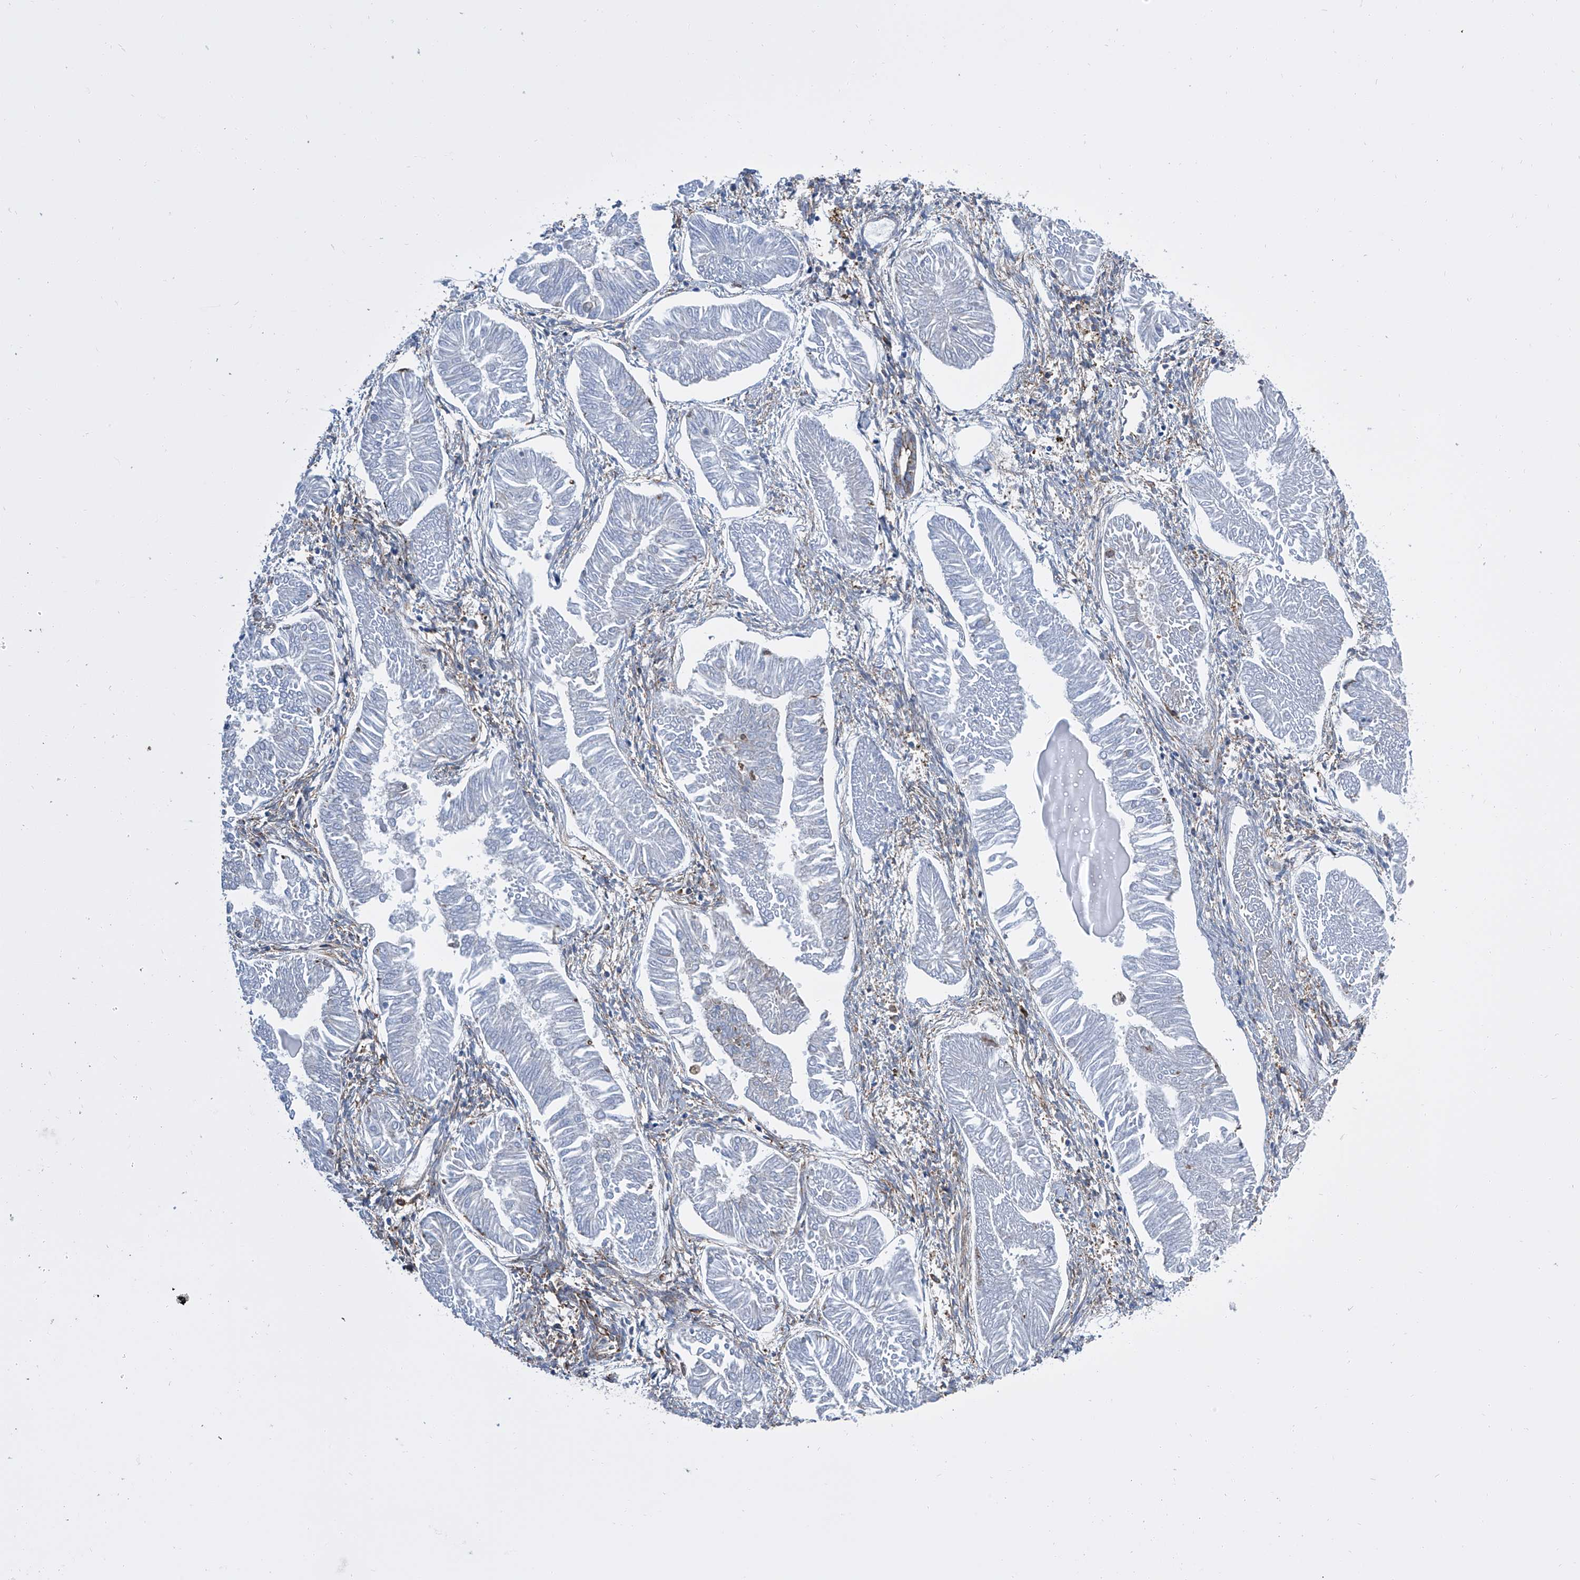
{"staining": {"intensity": "weak", "quantity": "<25%", "location": "cytoplasmic/membranous"}, "tissue": "endometrial cancer", "cell_type": "Tumor cells", "image_type": "cancer", "snomed": [{"axis": "morphology", "description": "Adenocarcinoma, NOS"}, {"axis": "topography", "description": "Endometrium"}], "caption": "This is an immunohistochemistry (IHC) image of human endometrial cancer (adenocarcinoma). There is no staining in tumor cells.", "gene": "GPT", "patient": {"sex": "female", "age": 53}}